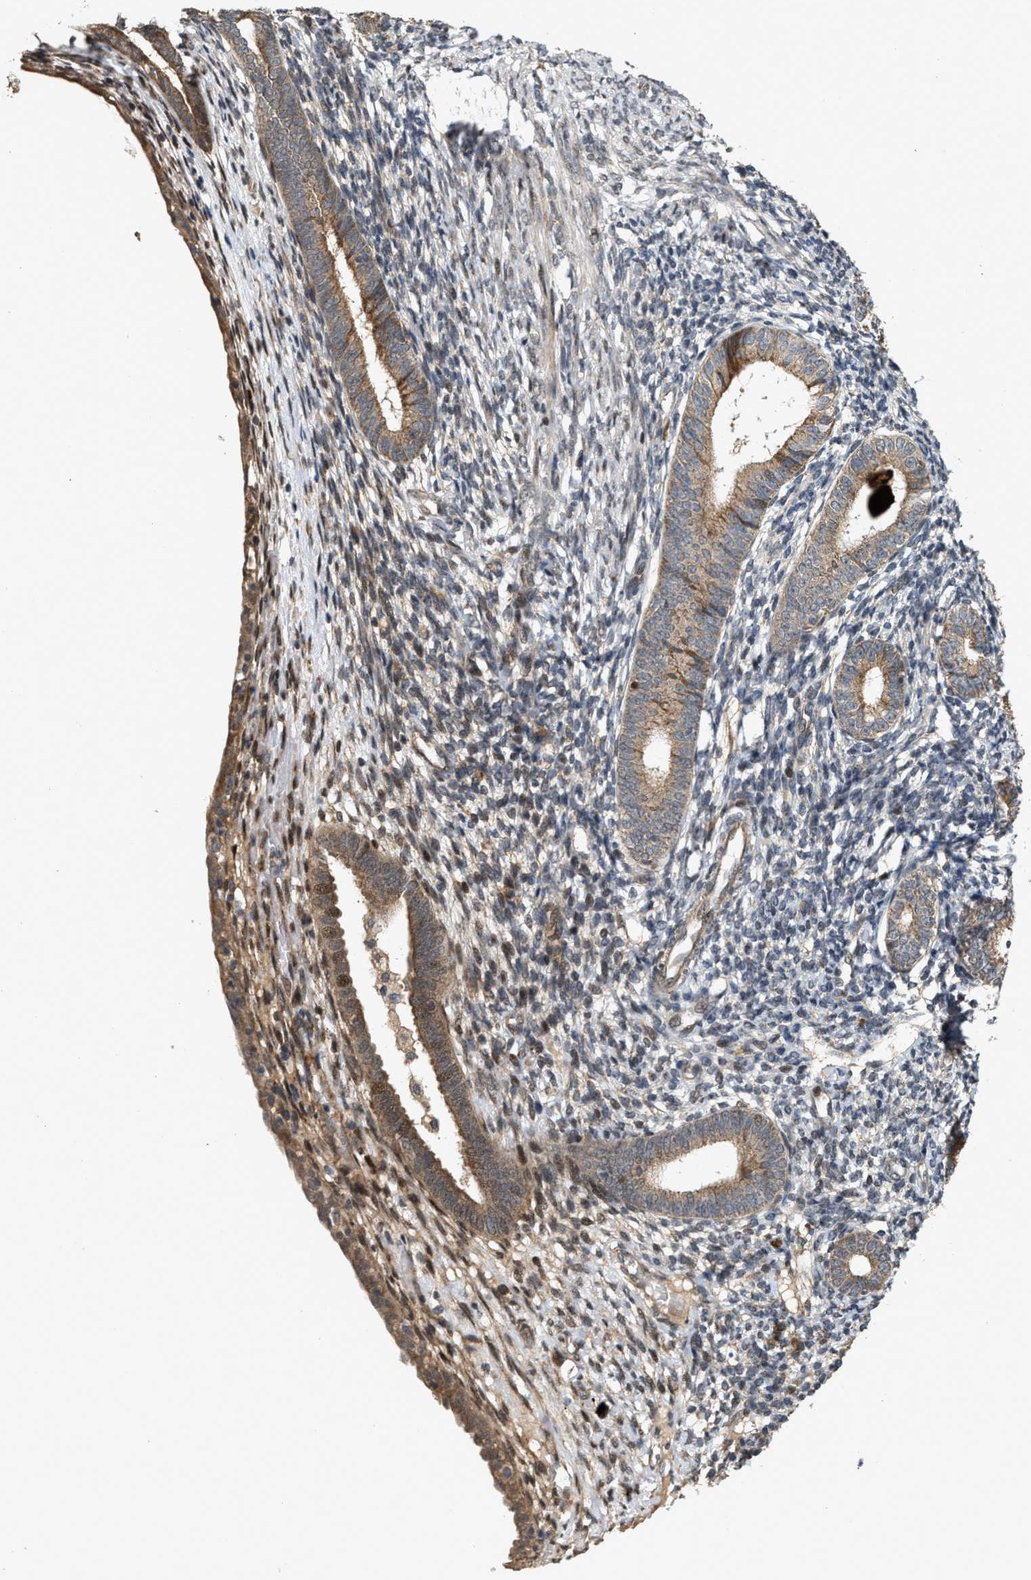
{"staining": {"intensity": "moderate", "quantity": "<25%", "location": "nuclear"}, "tissue": "endometrium", "cell_type": "Cells in endometrial stroma", "image_type": "normal", "snomed": [{"axis": "morphology", "description": "Normal tissue, NOS"}, {"axis": "morphology", "description": "Adenocarcinoma, NOS"}, {"axis": "topography", "description": "Endometrium"}], "caption": "Immunohistochemical staining of benign human endometrium demonstrates <25% levels of moderate nuclear protein staining in about <25% of cells in endometrial stroma.", "gene": "ELP2", "patient": {"sex": "female", "age": 57}}